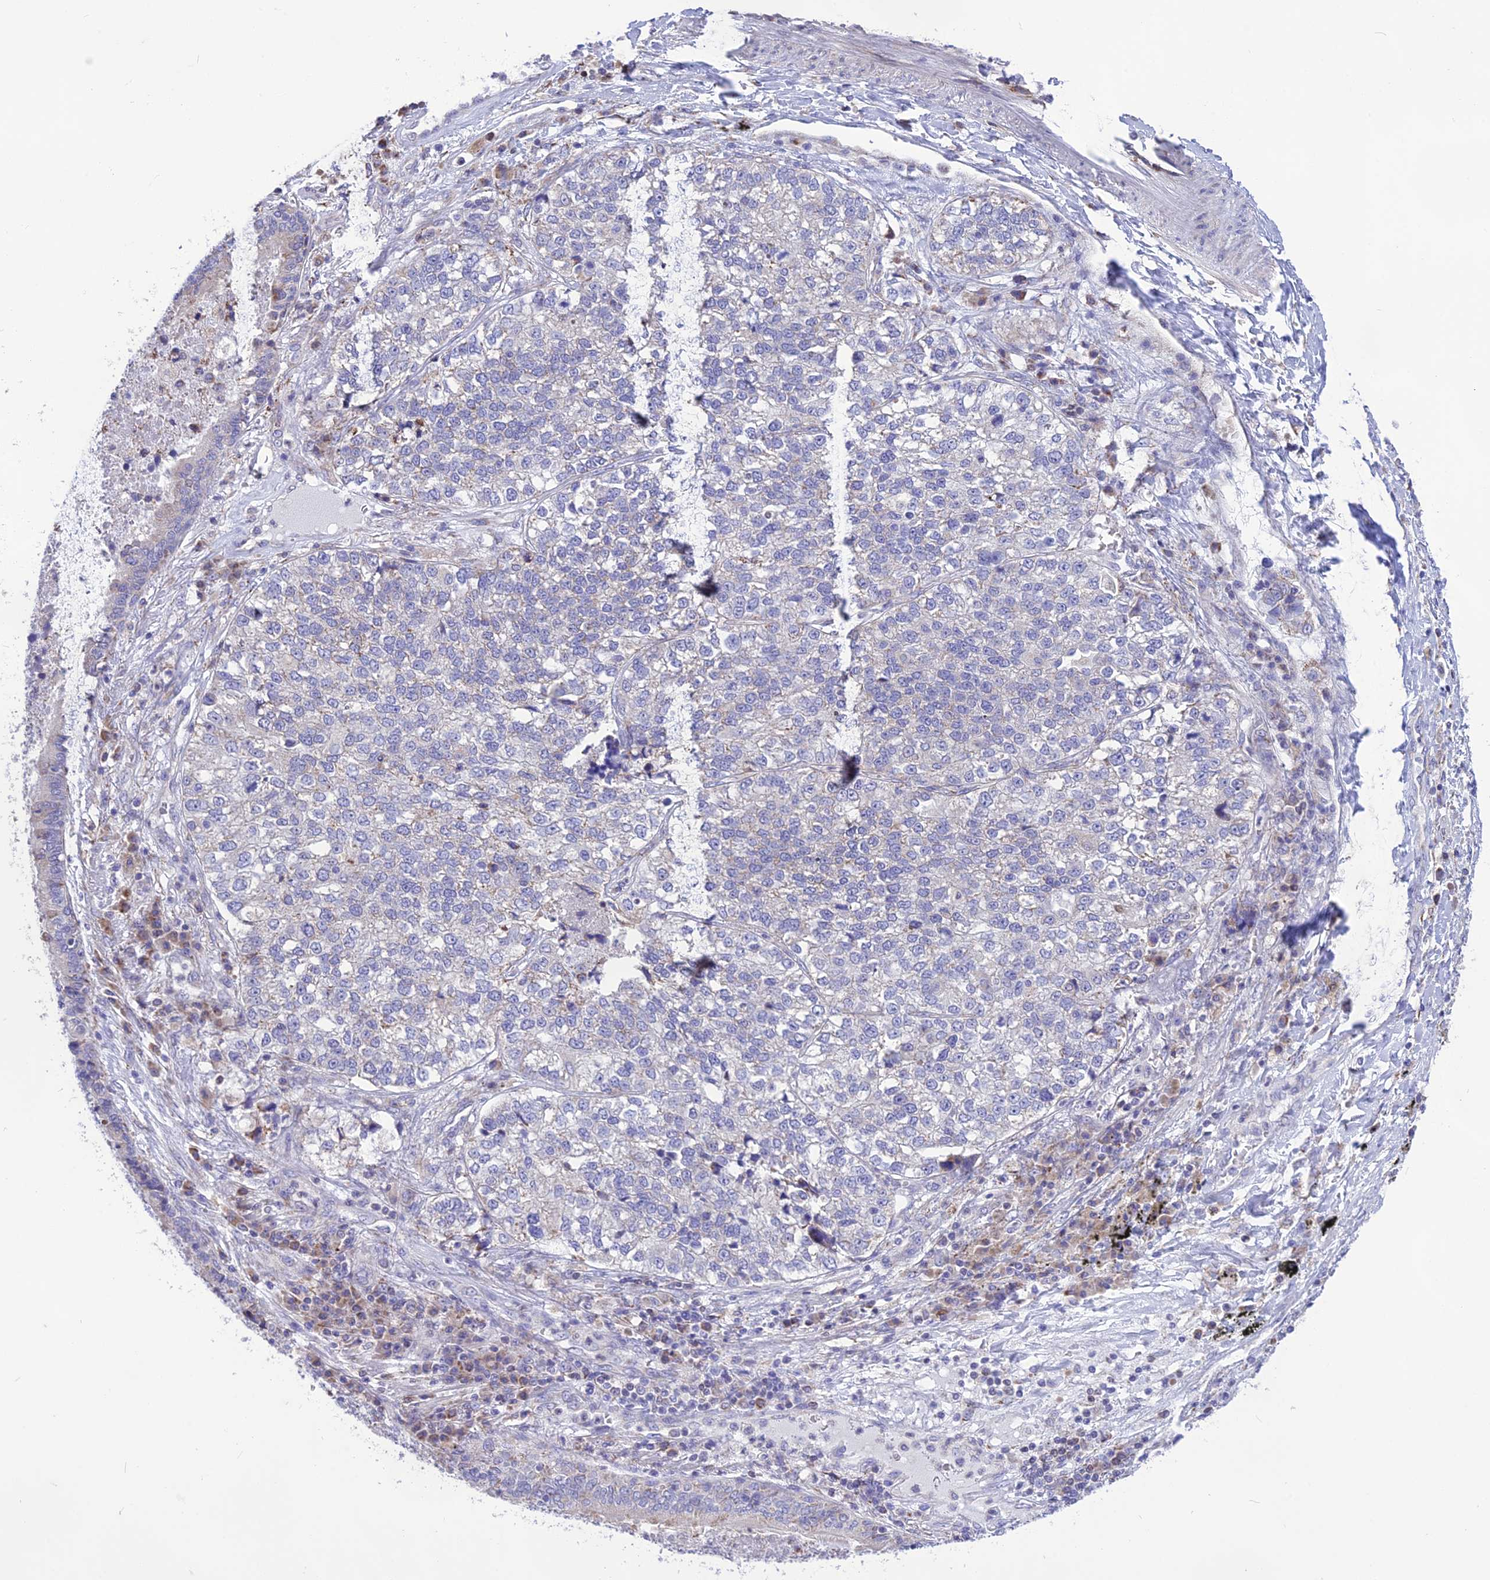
{"staining": {"intensity": "negative", "quantity": "none", "location": "none"}, "tissue": "lung cancer", "cell_type": "Tumor cells", "image_type": "cancer", "snomed": [{"axis": "morphology", "description": "Adenocarcinoma, NOS"}, {"axis": "topography", "description": "Lung"}], "caption": "Tumor cells are negative for protein expression in human lung cancer. (Immunohistochemistry (ihc), brightfield microscopy, high magnification).", "gene": "DOC2B", "patient": {"sex": "male", "age": 49}}